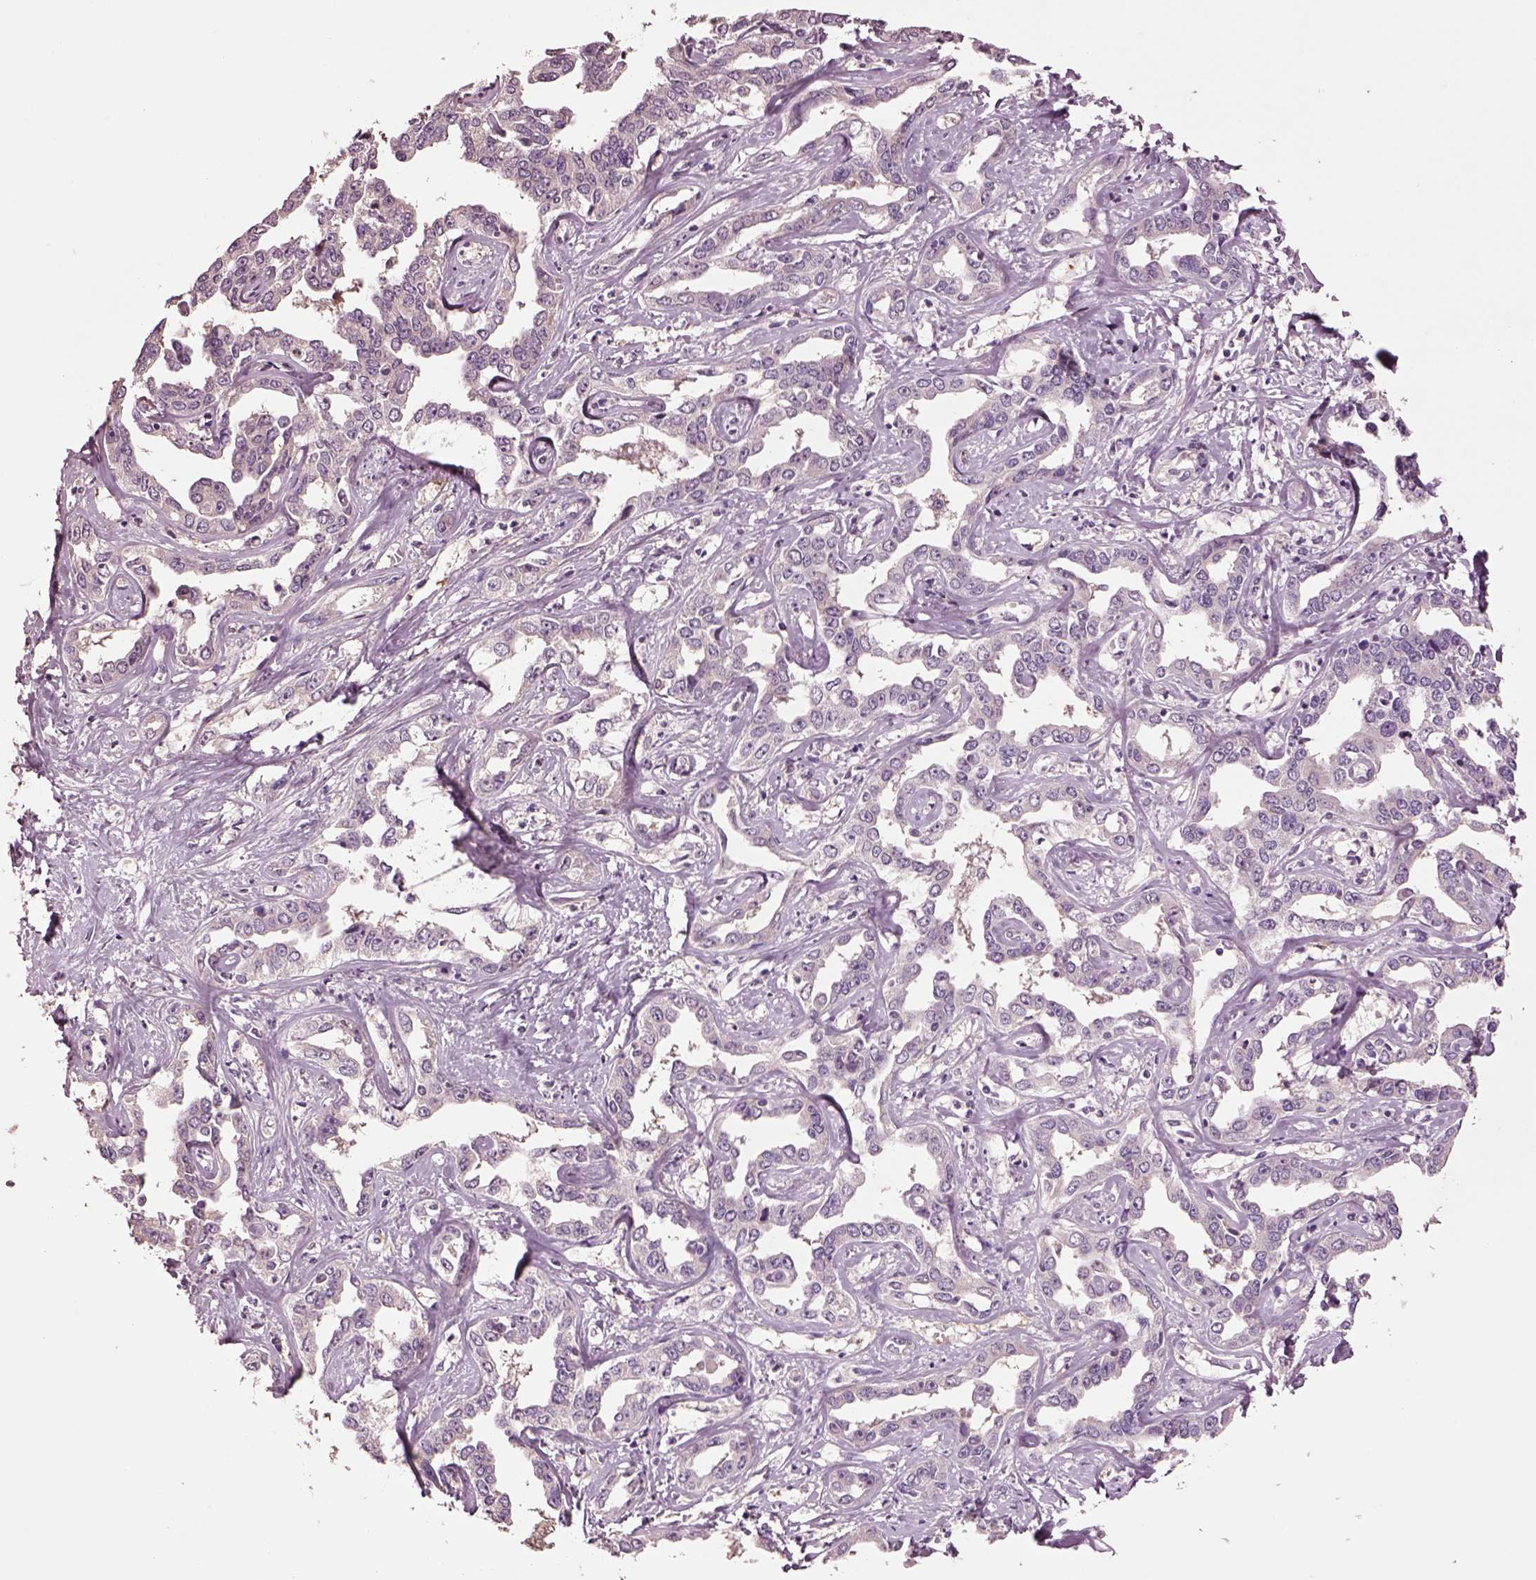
{"staining": {"intensity": "negative", "quantity": "none", "location": "none"}, "tissue": "liver cancer", "cell_type": "Tumor cells", "image_type": "cancer", "snomed": [{"axis": "morphology", "description": "Cholangiocarcinoma"}, {"axis": "topography", "description": "Liver"}], "caption": "Immunohistochemical staining of human liver cancer shows no significant positivity in tumor cells.", "gene": "CLPSL1", "patient": {"sex": "male", "age": 59}}